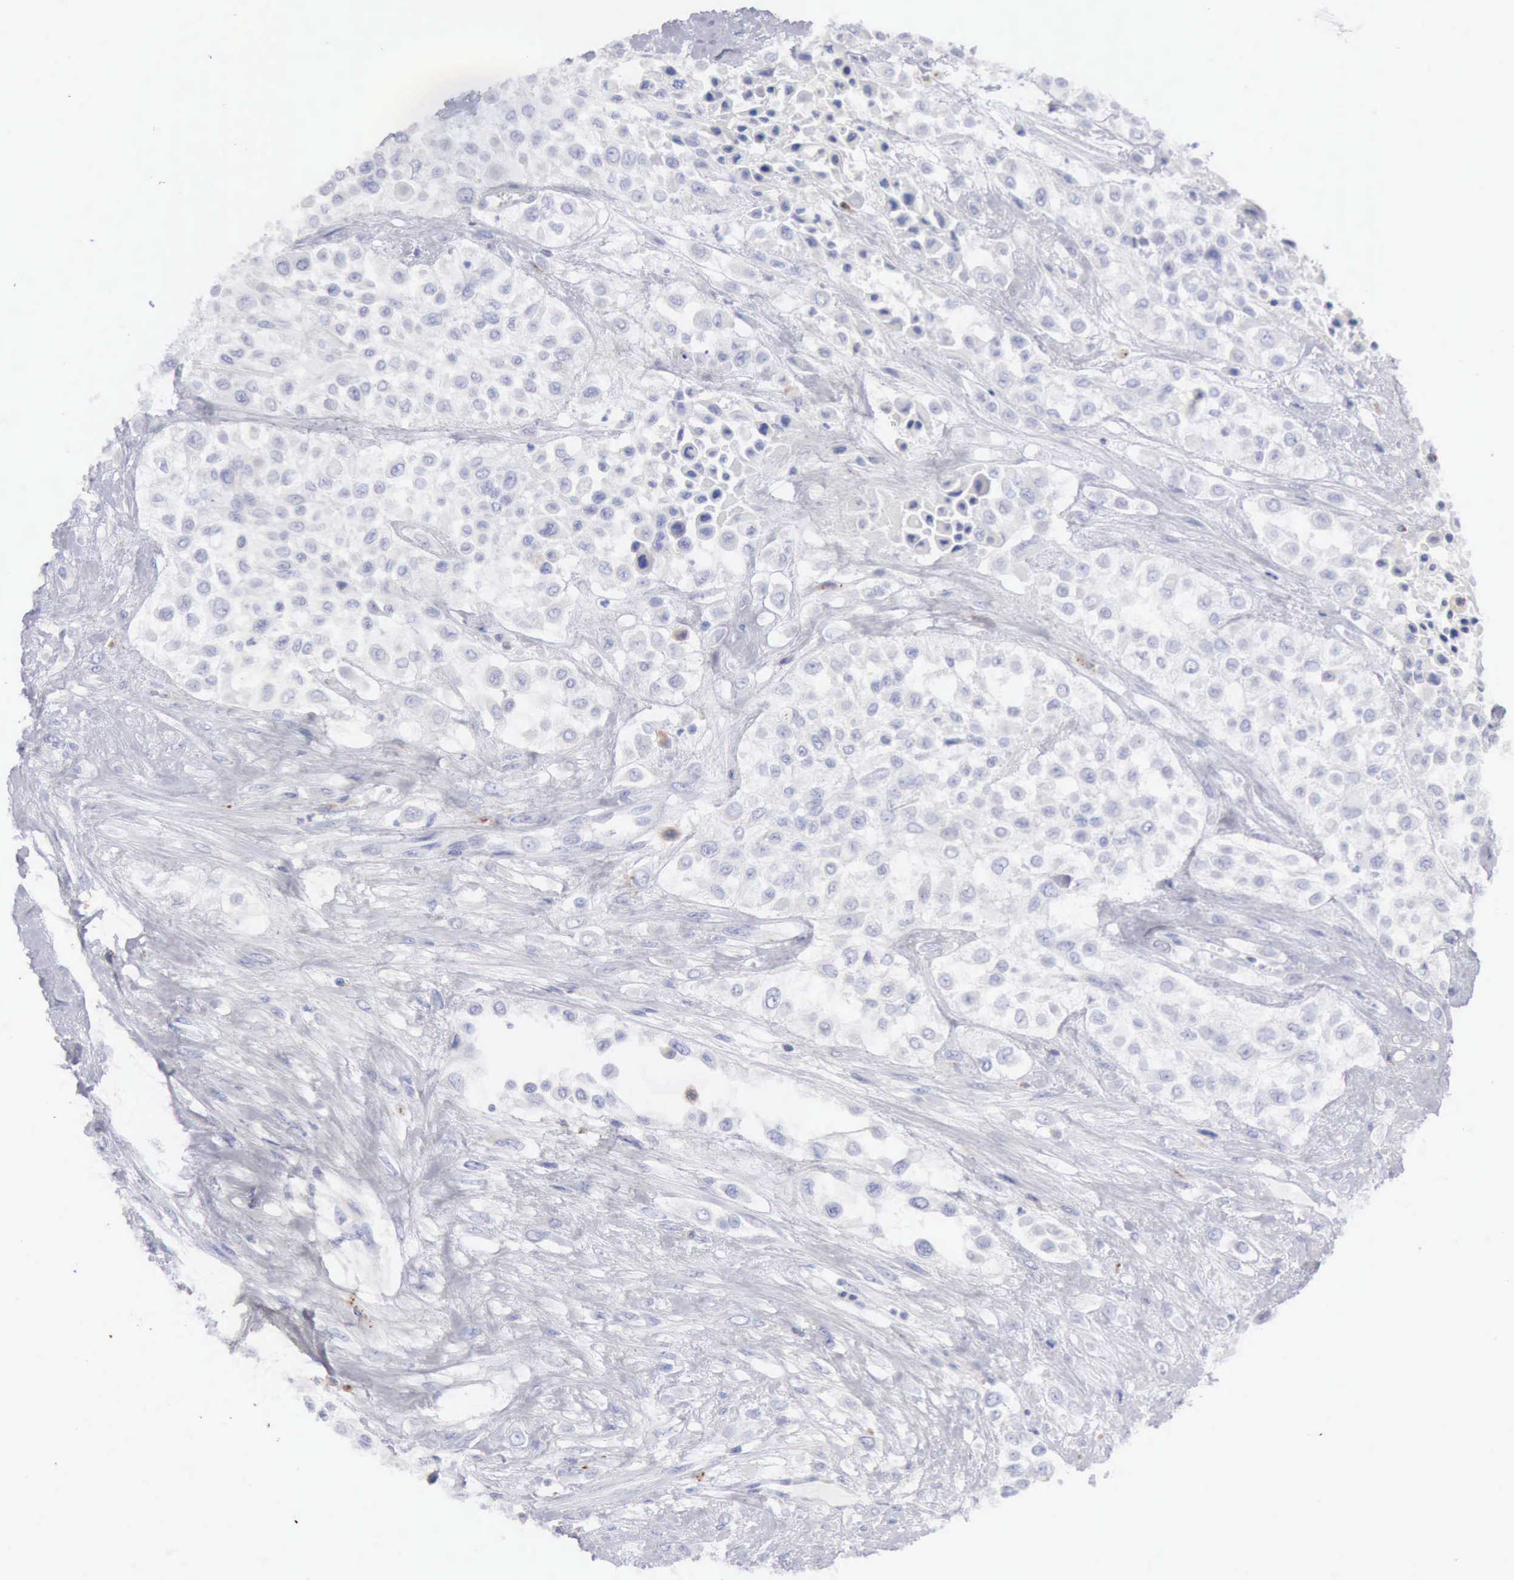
{"staining": {"intensity": "negative", "quantity": "none", "location": "none"}, "tissue": "urothelial cancer", "cell_type": "Tumor cells", "image_type": "cancer", "snomed": [{"axis": "morphology", "description": "Urothelial carcinoma, High grade"}, {"axis": "topography", "description": "Urinary bladder"}], "caption": "Tumor cells are negative for brown protein staining in urothelial cancer. (Immunohistochemistry, brightfield microscopy, high magnification).", "gene": "CTSS", "patient": {"sex": "male", "age": 57}}